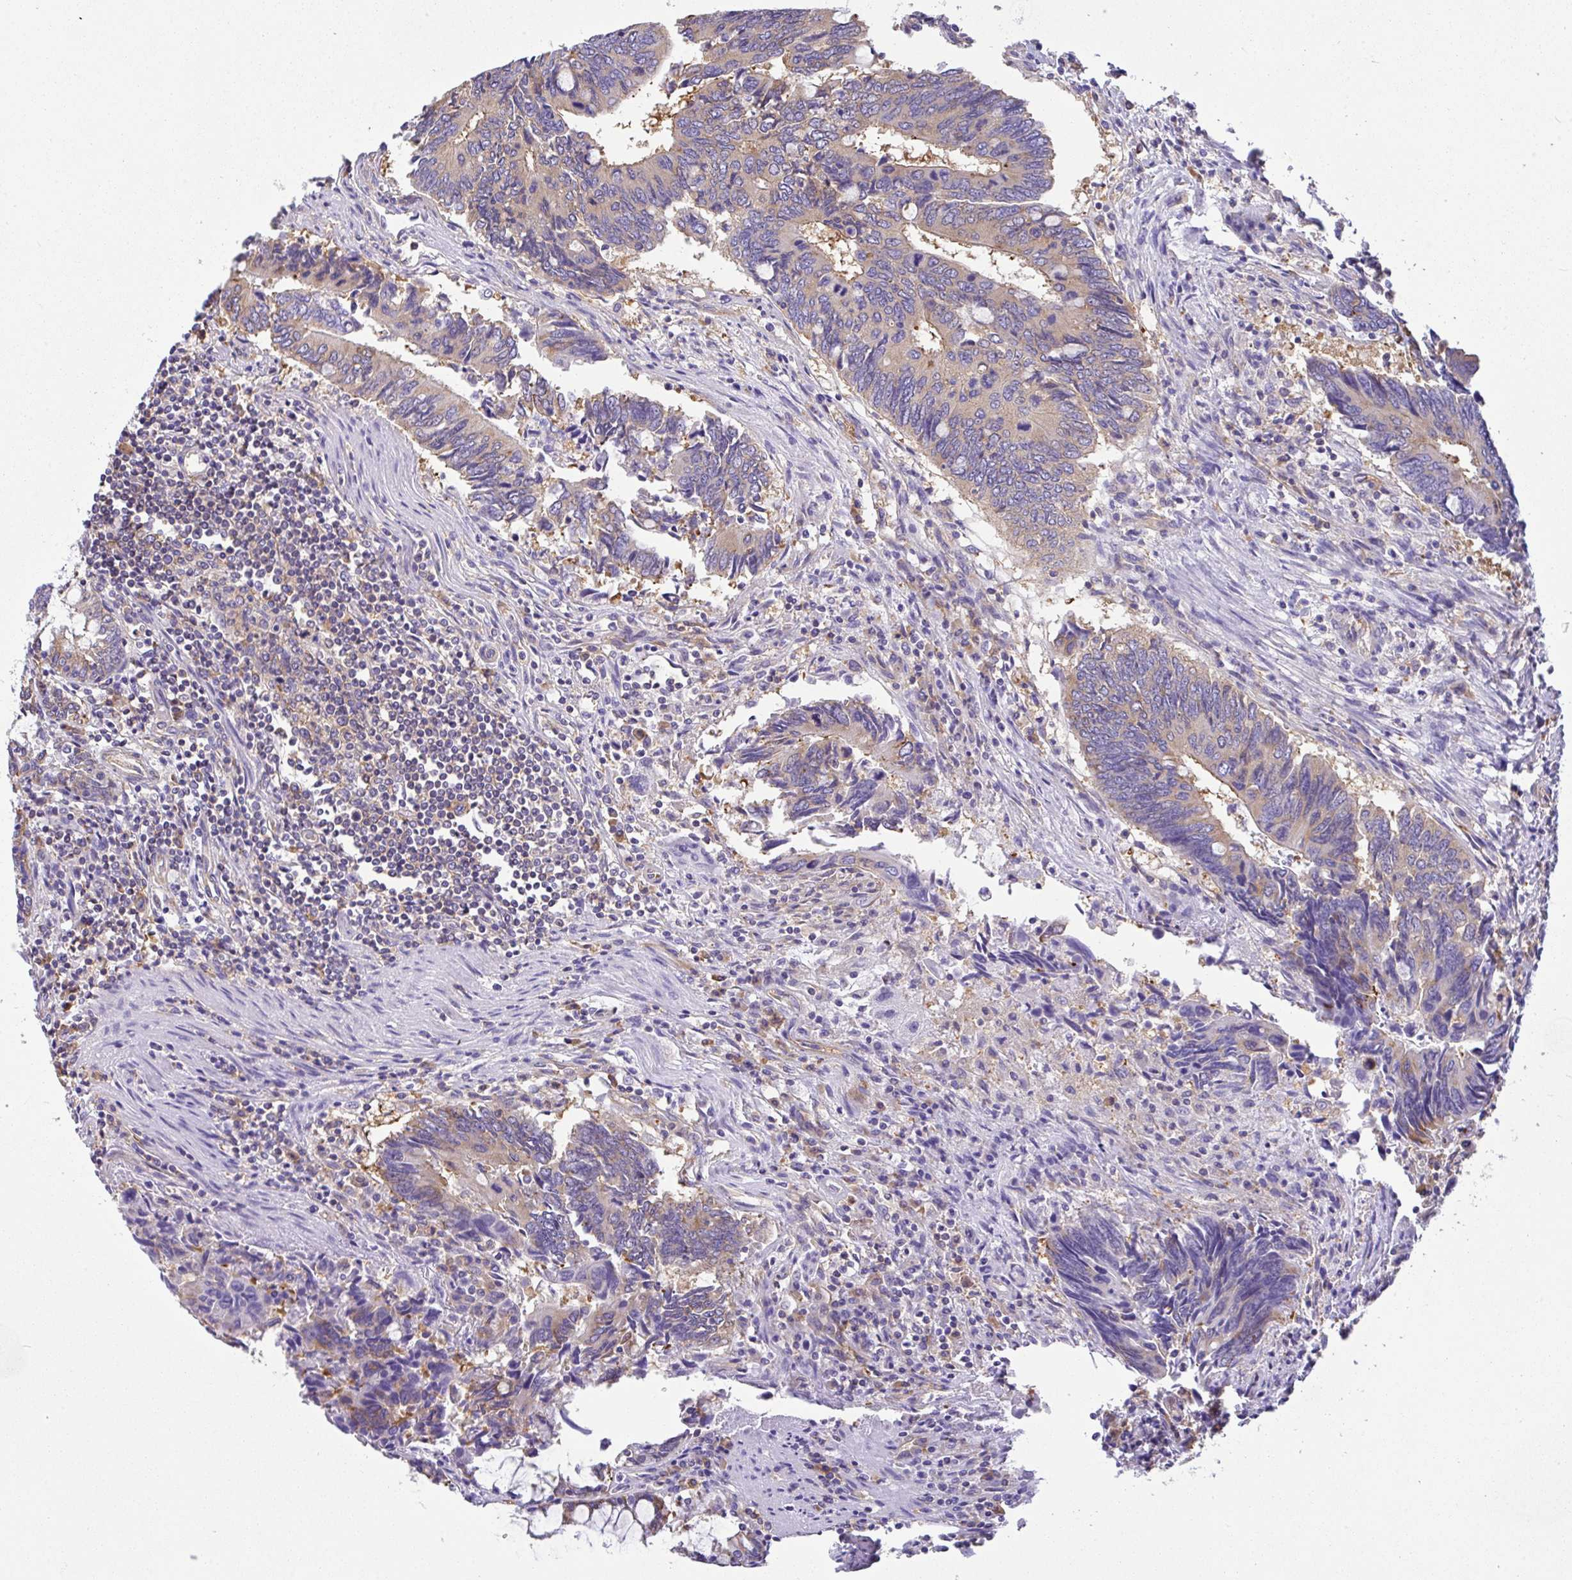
{"staining": {"intensity": "weak", "quantity": "<25%", "location": "cytoplasmic/membranous"}, "tissue": "colorectal cancer", "cell_type": "Tumor cells", "image_type": "cancer", "snomed": [{"axis": "morphology", "description": "Adenocarcinoma, NOS"}, {"axis": "topography", "description": "Colon"}], "caption": "IHC micrograph of neoplastic tissue: human colorectal cancer (adenocarcinoma) stained with DAB (3,3'-diaminobenzidine) shows no significant protein positivity in tumor cells.", "gene": "GFPT2", "patient": {"sex": "male", "age": 87}}